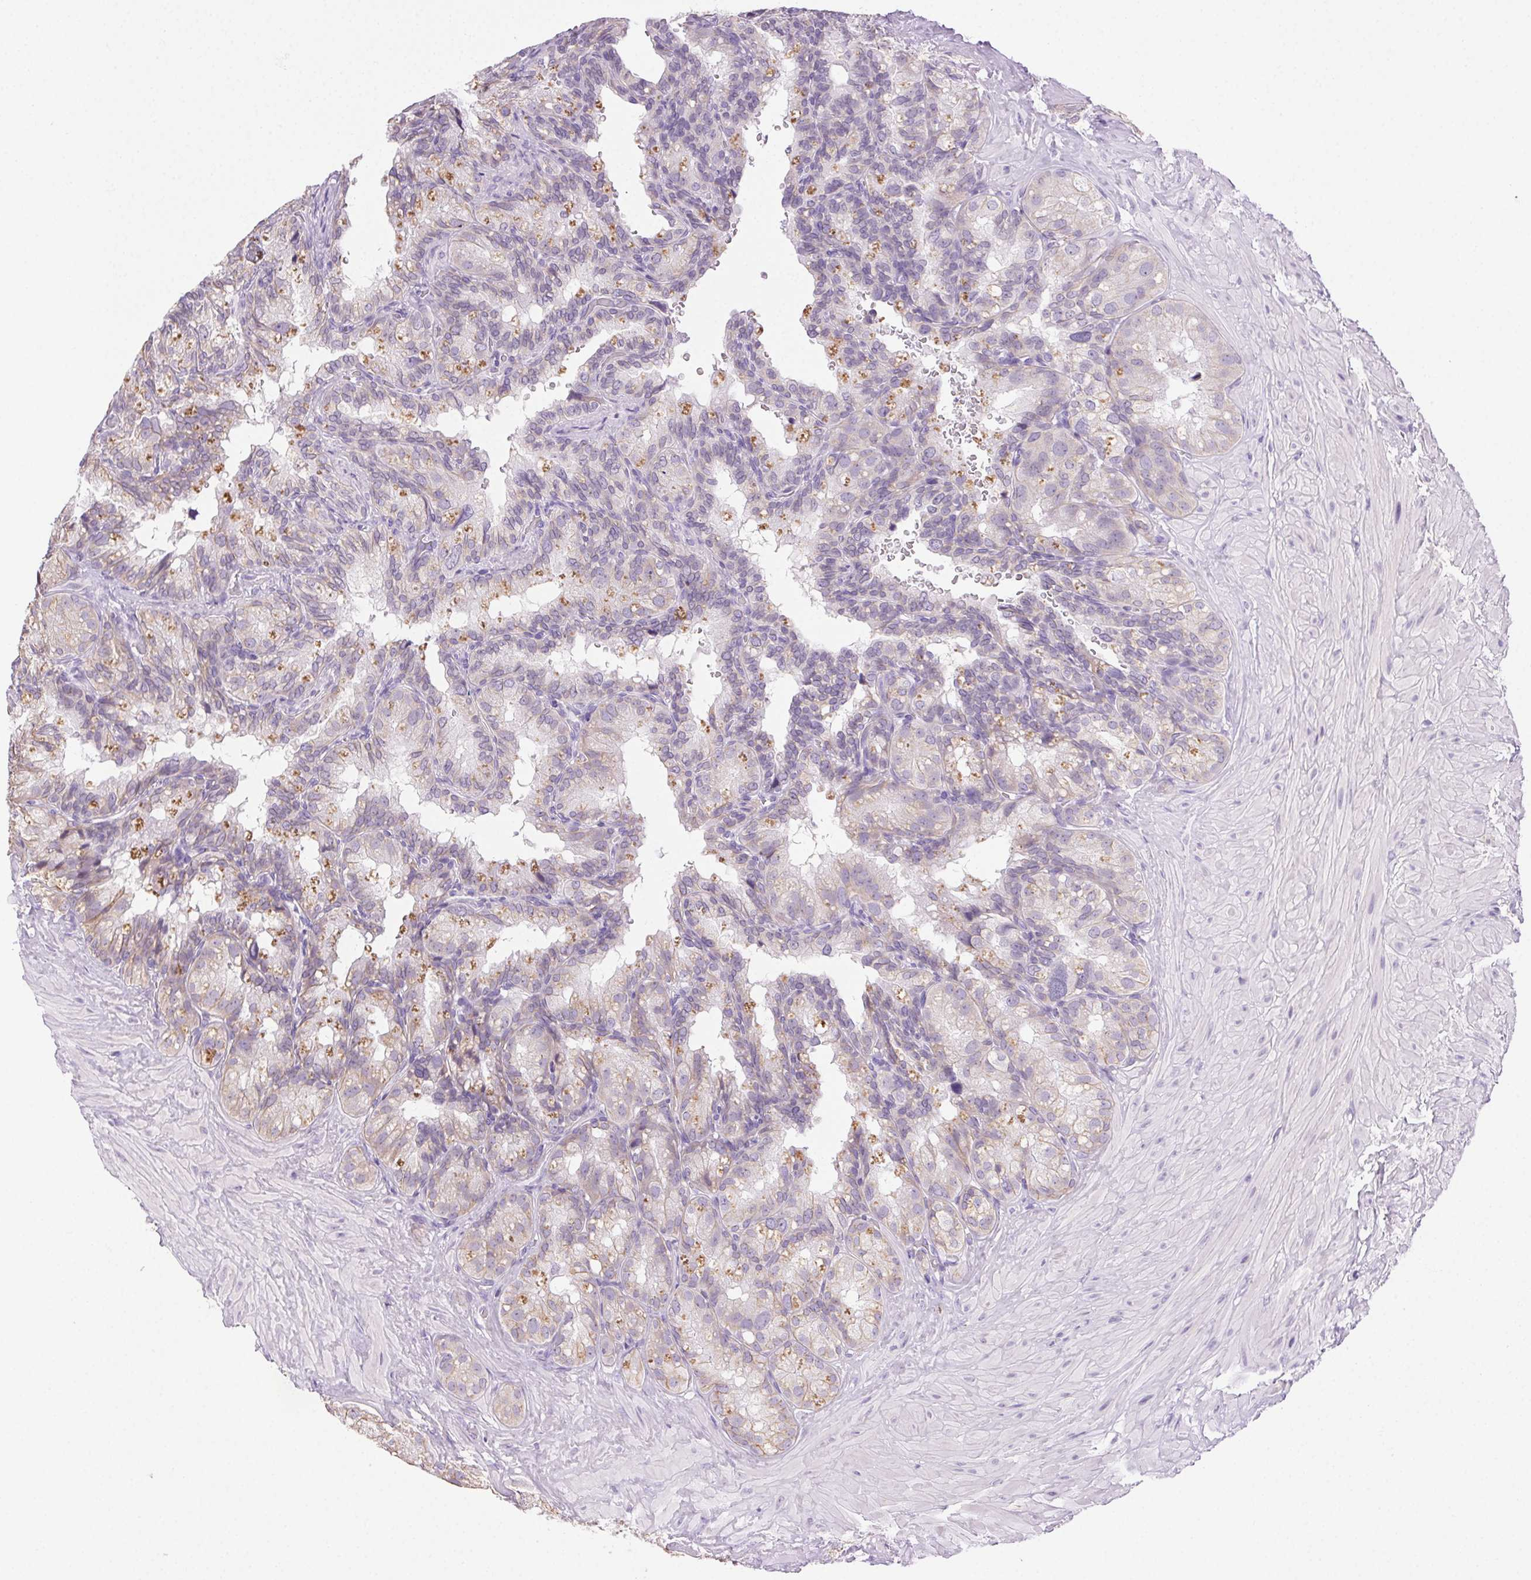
{"staining": {"intensity": "negative", "quantity": "none", "location": "none"}, "tissue": "seminal vesicle", "cell_type": "Glandular cells", "image_type": "normal", "snomed": [{"axis": "morphology", "description": "Normal tissue, NOS"}, {"axis": "topography", "description": "Seminal veicle"}], "caption": "Seminal vesicle stained for a protein using IHC demonstrates no positivity glandular cells.", "gene": "CLDN10", "patient": {"sex": "male", "age": 60}}